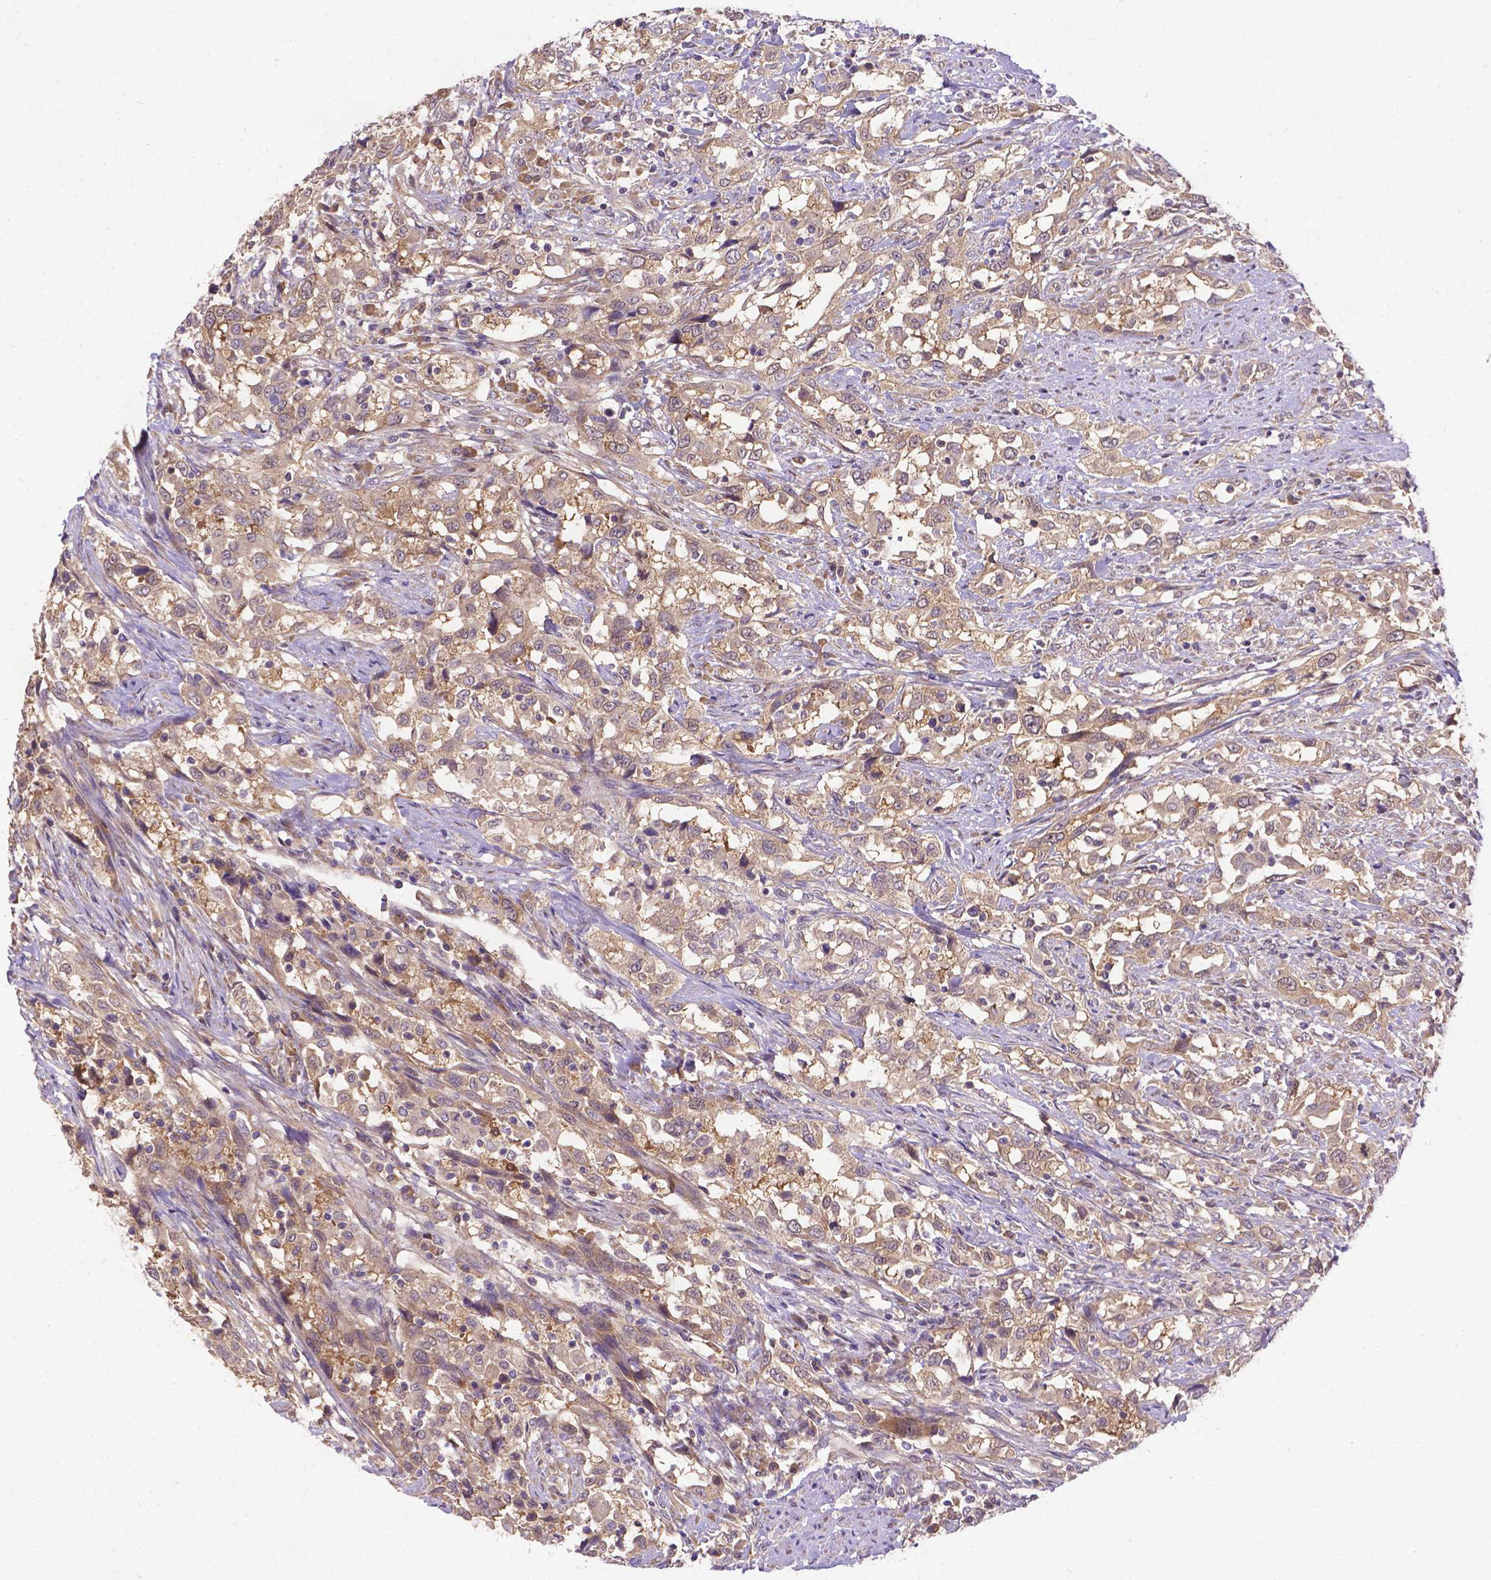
{"staining": {"intensity": "weak", "quantity": ">75%", "location": "cytoplasmic/membranous"}, "tissue": "urothelial cancer", "cell_type": "Tumor cells", "image_type": "cancer", "snomed": [{"axis": "morphology", "description": "Urothelial carcinoma, NOS"}, {"axis": "morphology", "description": "Urothelial carcinoma, High grade"}, {"axis": "topography", "description": "Urinary bladder"}], "caption": "Immunohistochemical staining of high-grade urothelial carcinoma shows weak cytoplasmic/membranous protein positivity in about >75% of tumor cells.", "gene": "DENND6A", "patient": {"sex": "female", "age": 64}}